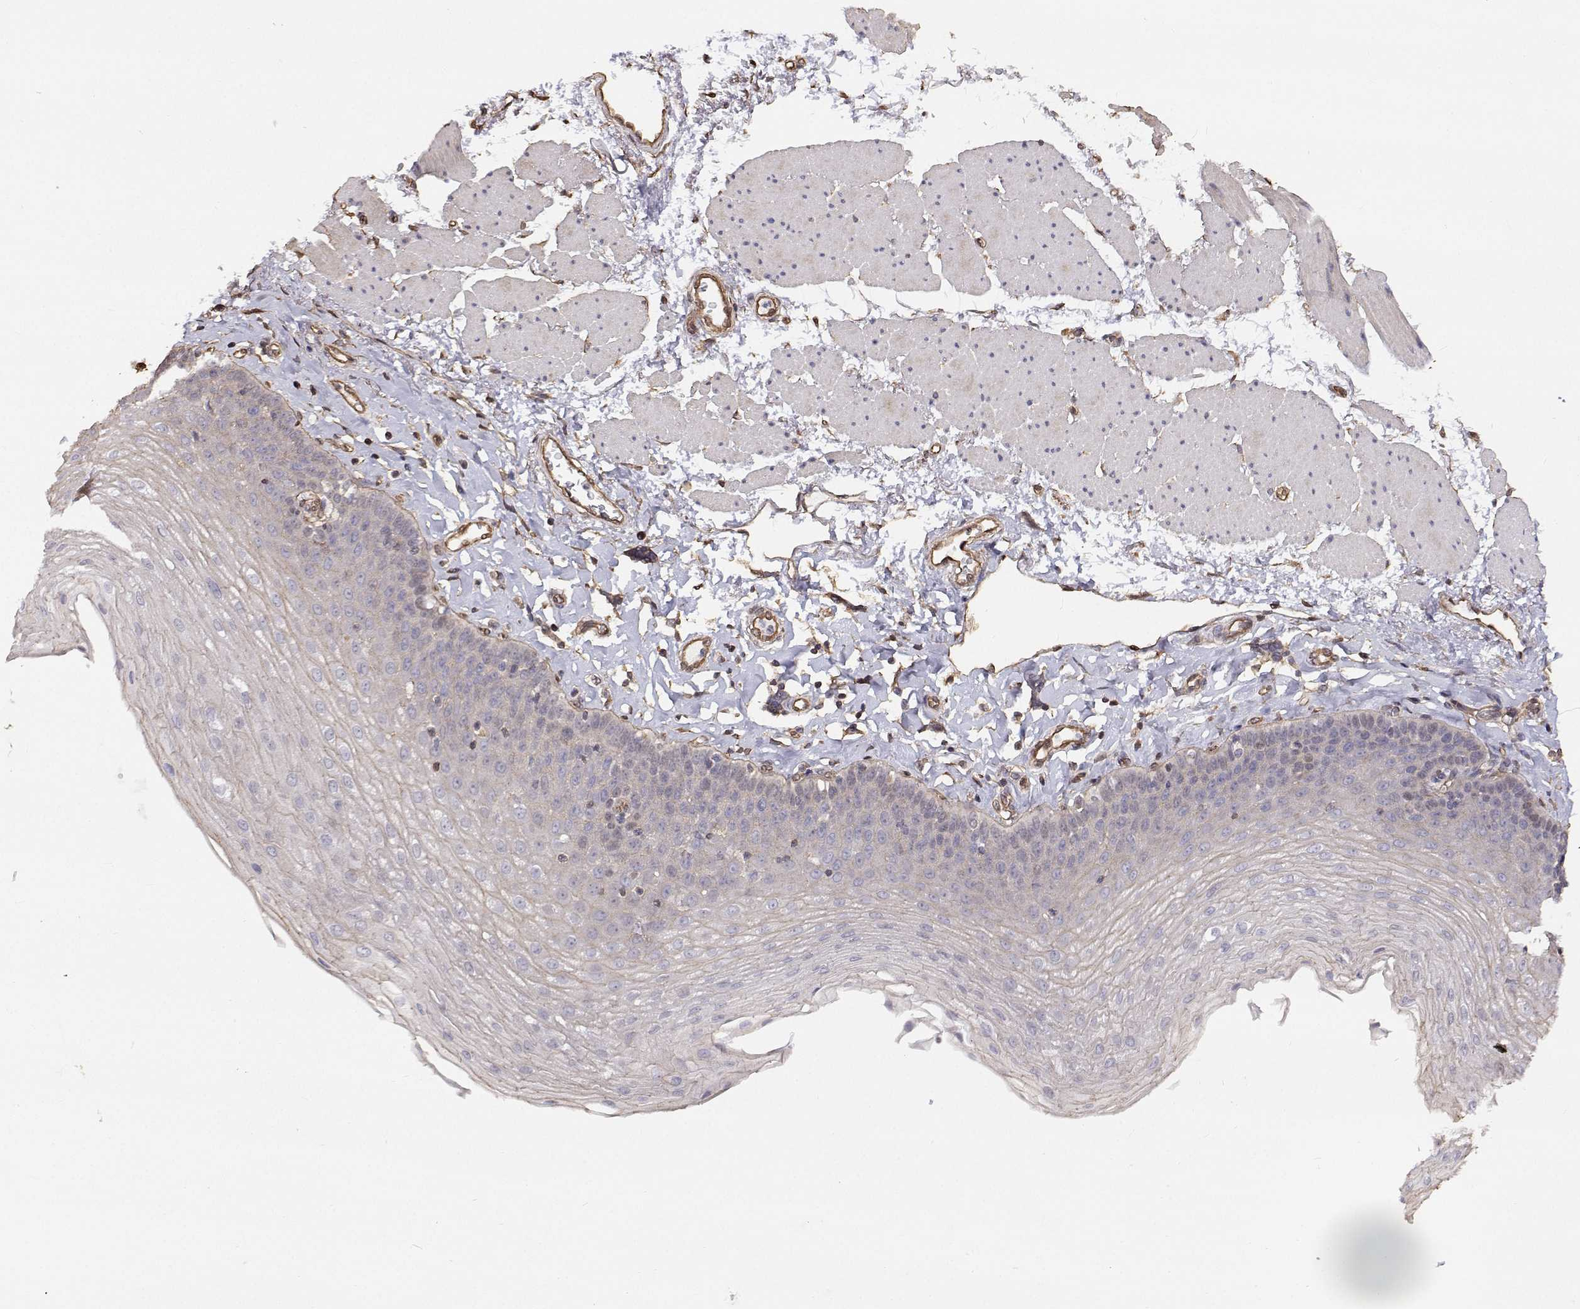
{"staining": {"intensity": "negative", "quantity": "none", "location": "none"}, "tissue": "esophagus", "cell_type": "Squamous epithelial cells", "image_type": "normal", "snomed": [{"axis": "morphology", "description": "Normal tissue, NOS"}, {"axis": "topography", "description": "Esophagus"}], "caption": "IHC photomicrograph of benign esophagus stained for a protein (brown), which shows no positivity in squamous epithelial cells. The staining was performed using DAB to visualize the protein expression in brown, while the nuclei were stained in blue with hematoxylin (Magnification: 20x).", "gene": "GSDMA", "patient": {"sex": "female", "age": 81}}